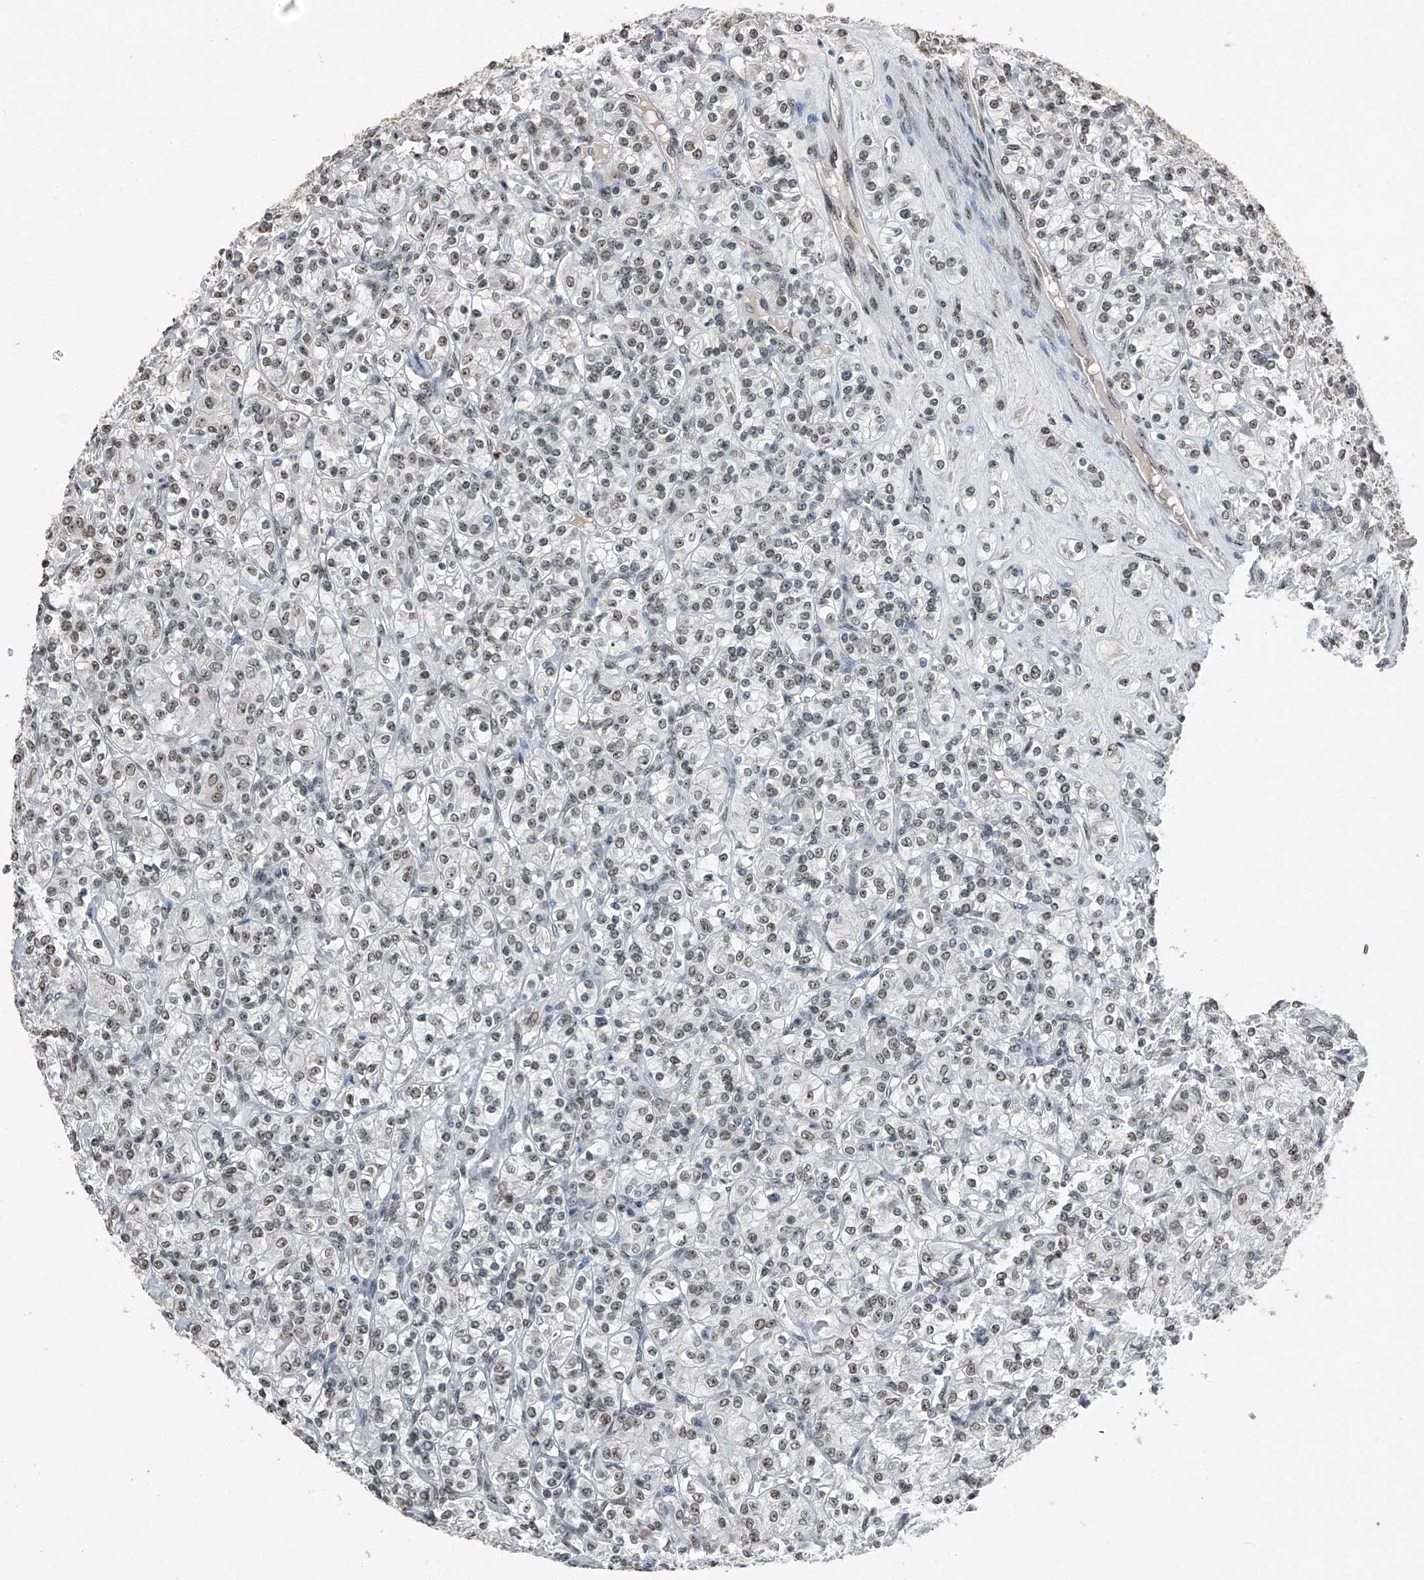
{"staining": {"intensity": "weak", "quantity": ">75%", "location": "nuclear"}, "tissue": "renal cancer", "cell_type": "Tumor cells", "image_type": "cancer", "snomed": [{"axis": "morphology", "description": "Adenocarcinoma, NOS"}, {"axis": "topography", "description": "Kidney"}], "caption": "Human adenocarcinoma (renal) stained with a protein marker exhibits weak staining in tumor cells.", "gene": "TCOF1", "patient": {"sex": "male", "age": 77}}